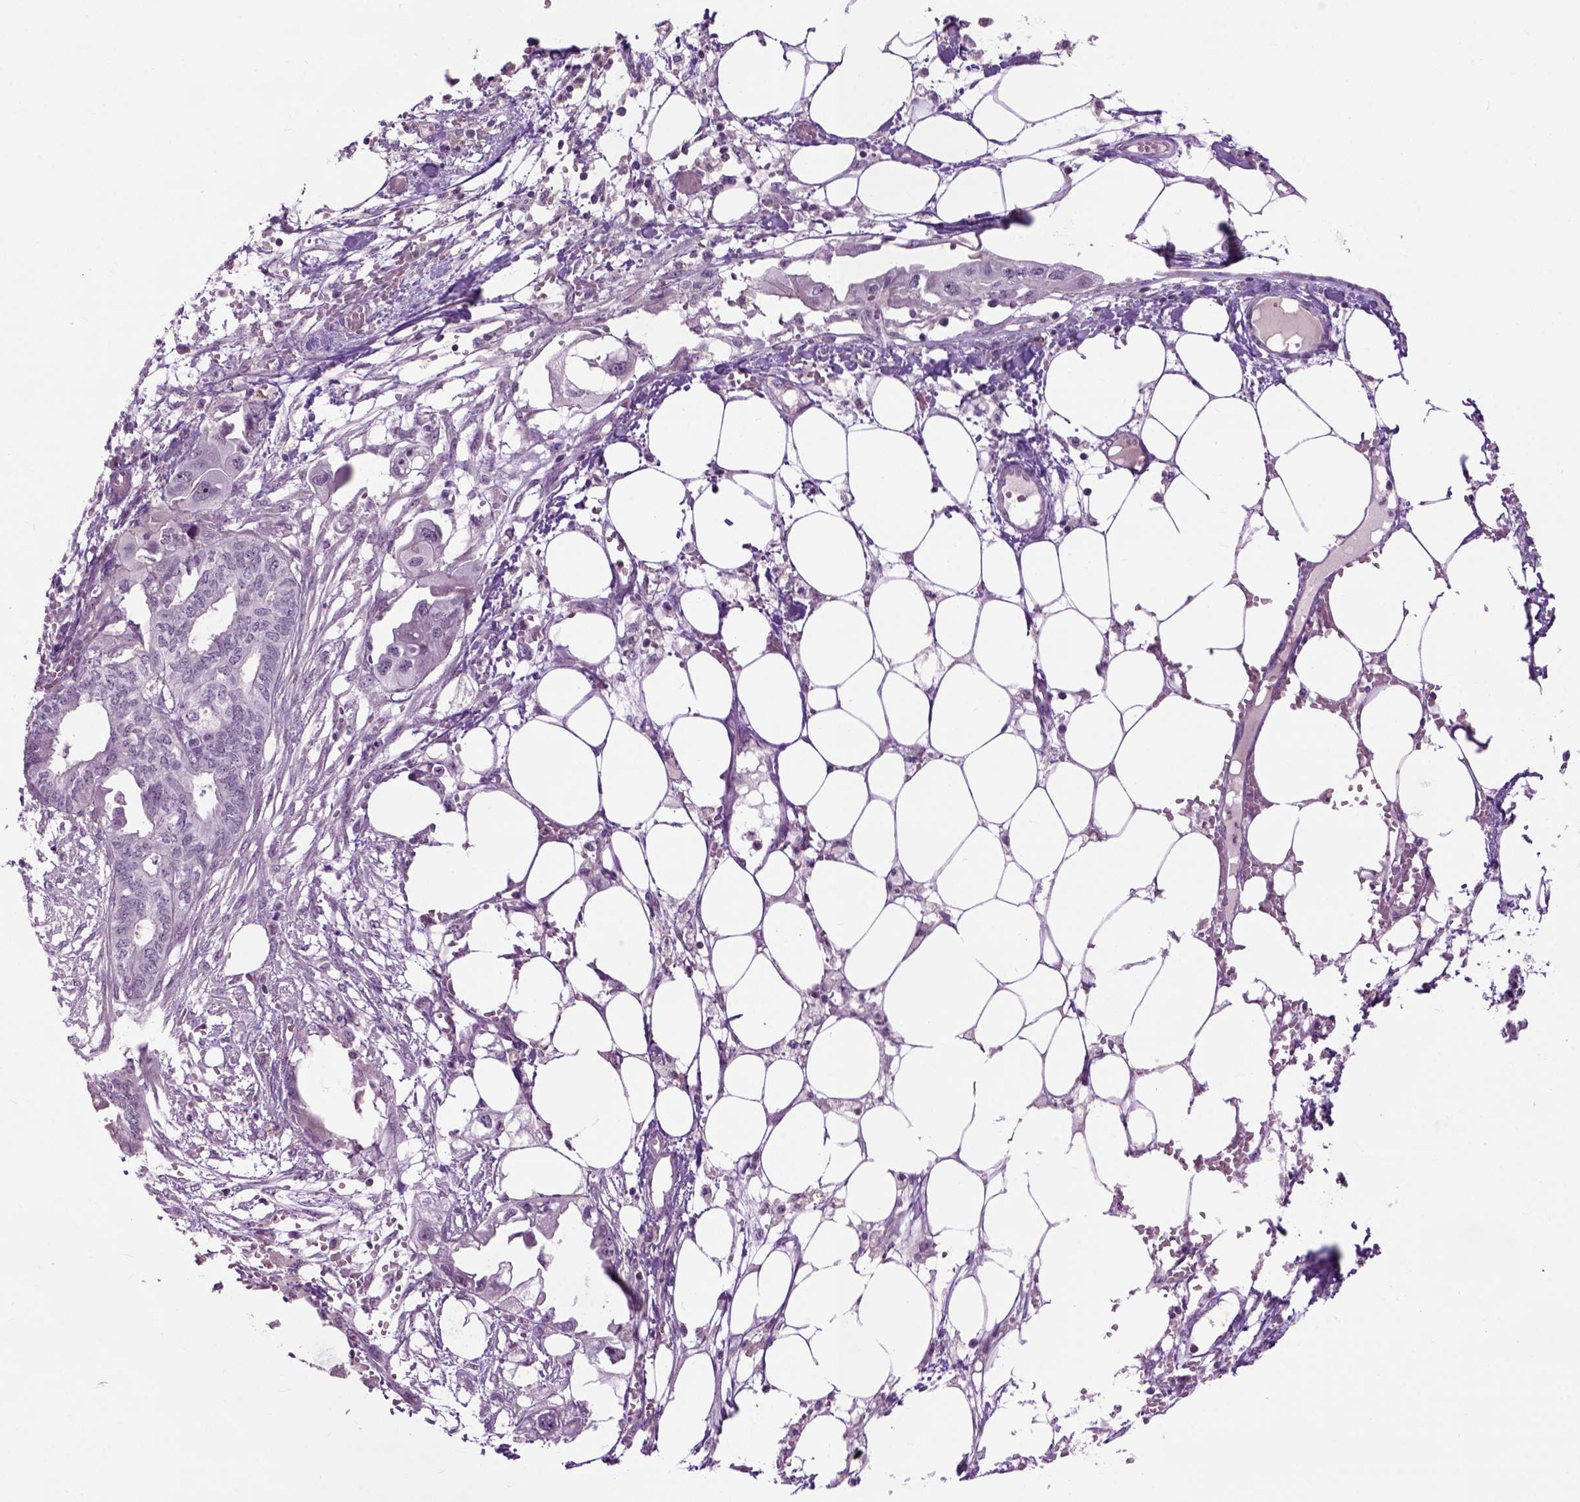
{"staining": {"intensity": "negative", "quantity": "none", "location": "none"}, "tissue": "endometrial cancer", "cell_type": "Tumor cells", "image_type": "cancer", "snomed": [{"axis": "morphology", "description": "Adenocarcinoma, NOS"}, {"axis": "morphology", "description": "Adenocarcinoma, metastatic, NOS"}, {"axis": "topography", "description": "Adipose tissue"}, {"axis": "topography", "description": "Endometrium"}], "caption": "There is no significant positivity in tumor cells of endometrial cancer (adenocarcinoma).", "gene": "EMILIN3", "patient": {"sex": "female", "age": 67}}